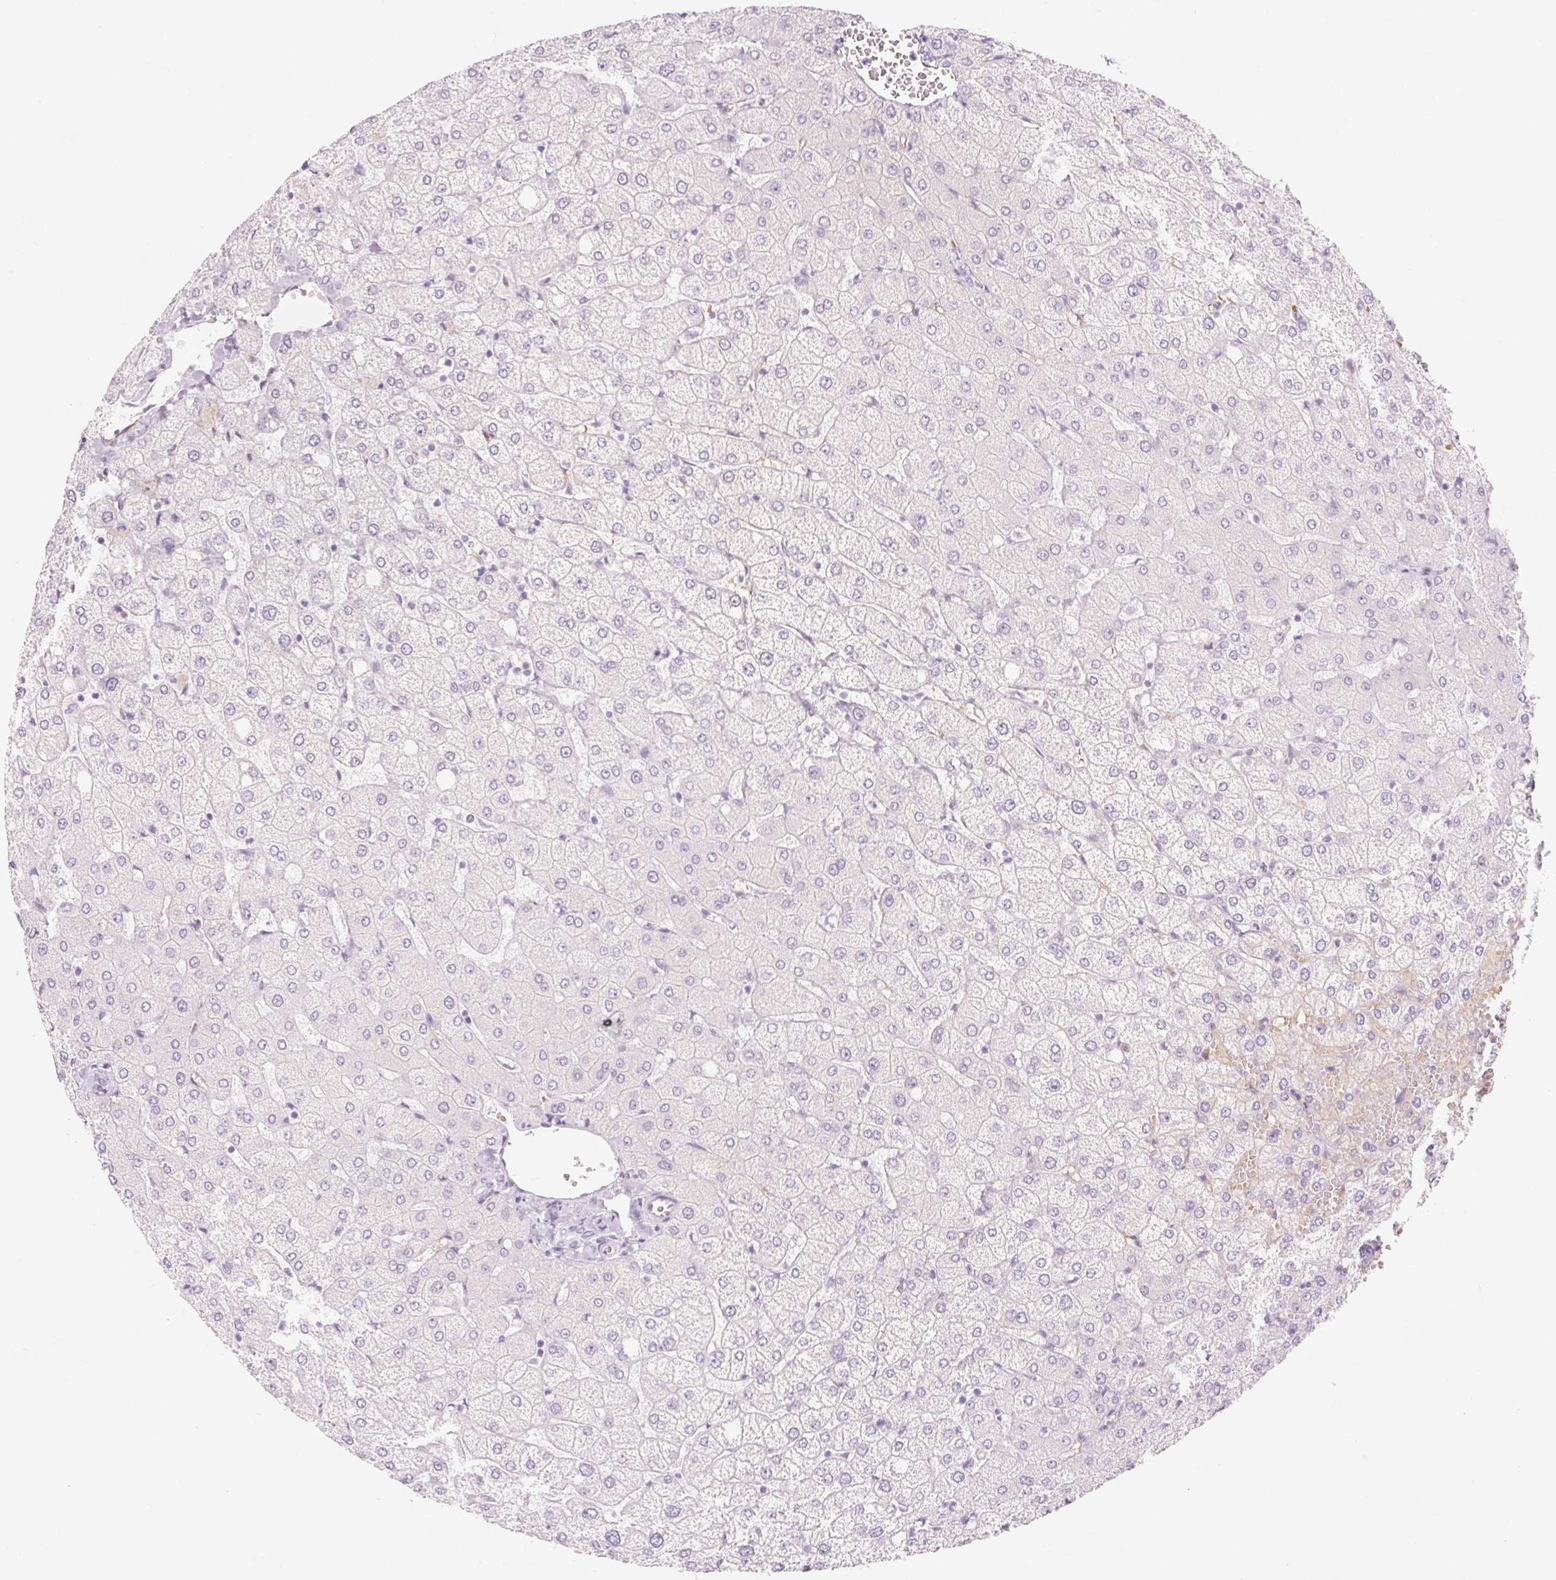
{"staining": {"intensity": "negative", "quantity": "none", "location": "none"}, "tissue": "liver", "cell_type": "Cholangiocytes", "image_type": "normal", "snomed": [{"axis": "morphology", "description": "Normal tissue, NOS"}, {"axis": "topography", "description": "Liver"}], "caption": "DAB immunohistochemical staining of normal liver demonstrates no significant staining in cholangiocytes.", "gene": "TAF1L", "patient": {"sex": "female", "age": 54}}